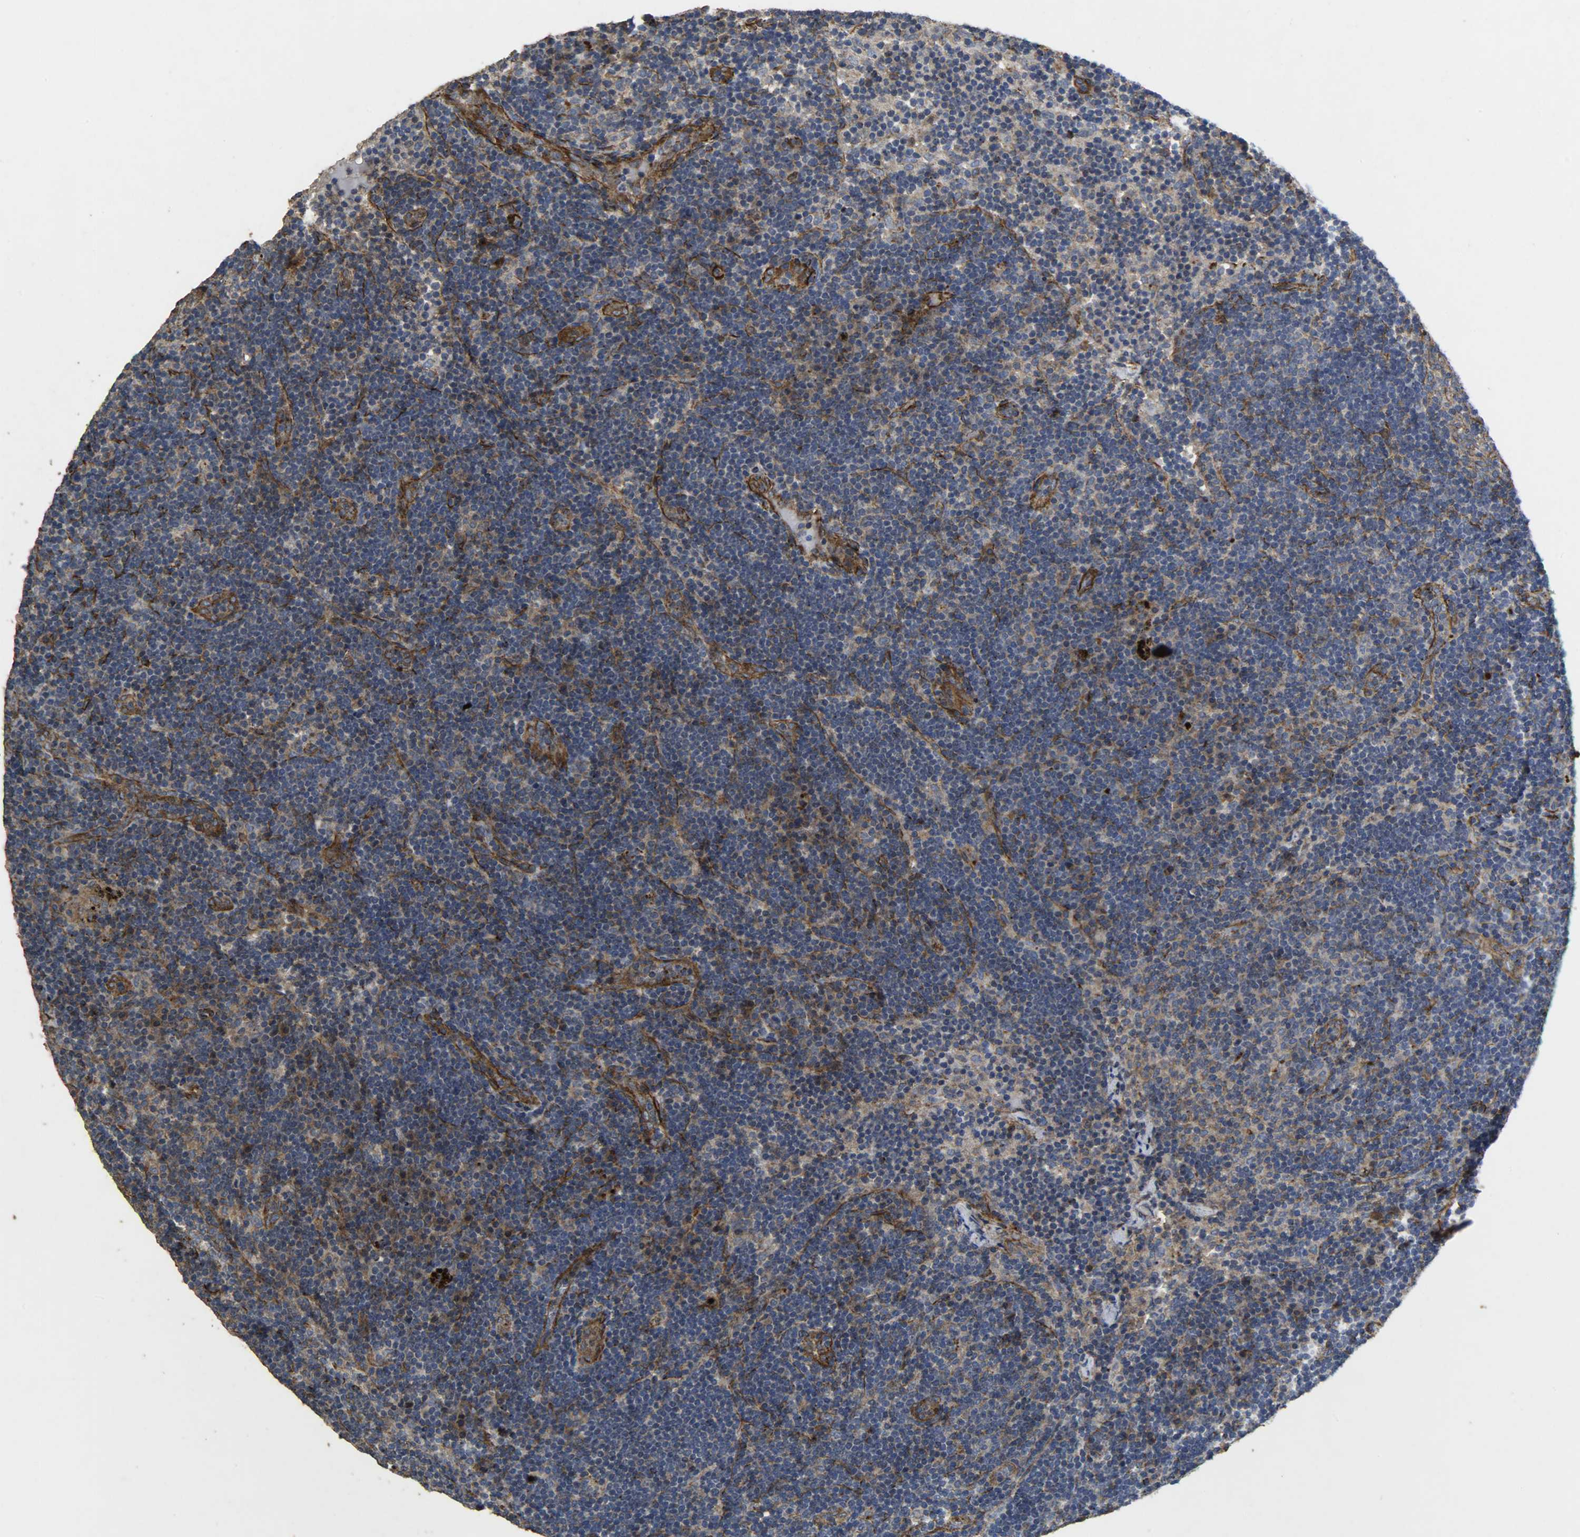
{"staining": {"intensity": "negative", "quantity": "none", "location": "none"}, "tissue": "lymph node", "cell_type": "Germinal center cells", "image_type": "normal", "snomed": [{"axis": "morphology", "description": "Normal tissue, NOS"}, {"axis": "morphology", "description": "Squamous cell carcinoma, metastatic, NOS"}, {"axis": "topography", "description": "Lymph node"}], "caption": "The histopathology image demonstrates no significant staining in germinal center cells of lymph node.", "gene": "TPM4", "patient": {"sex": "female", "age": 53}}